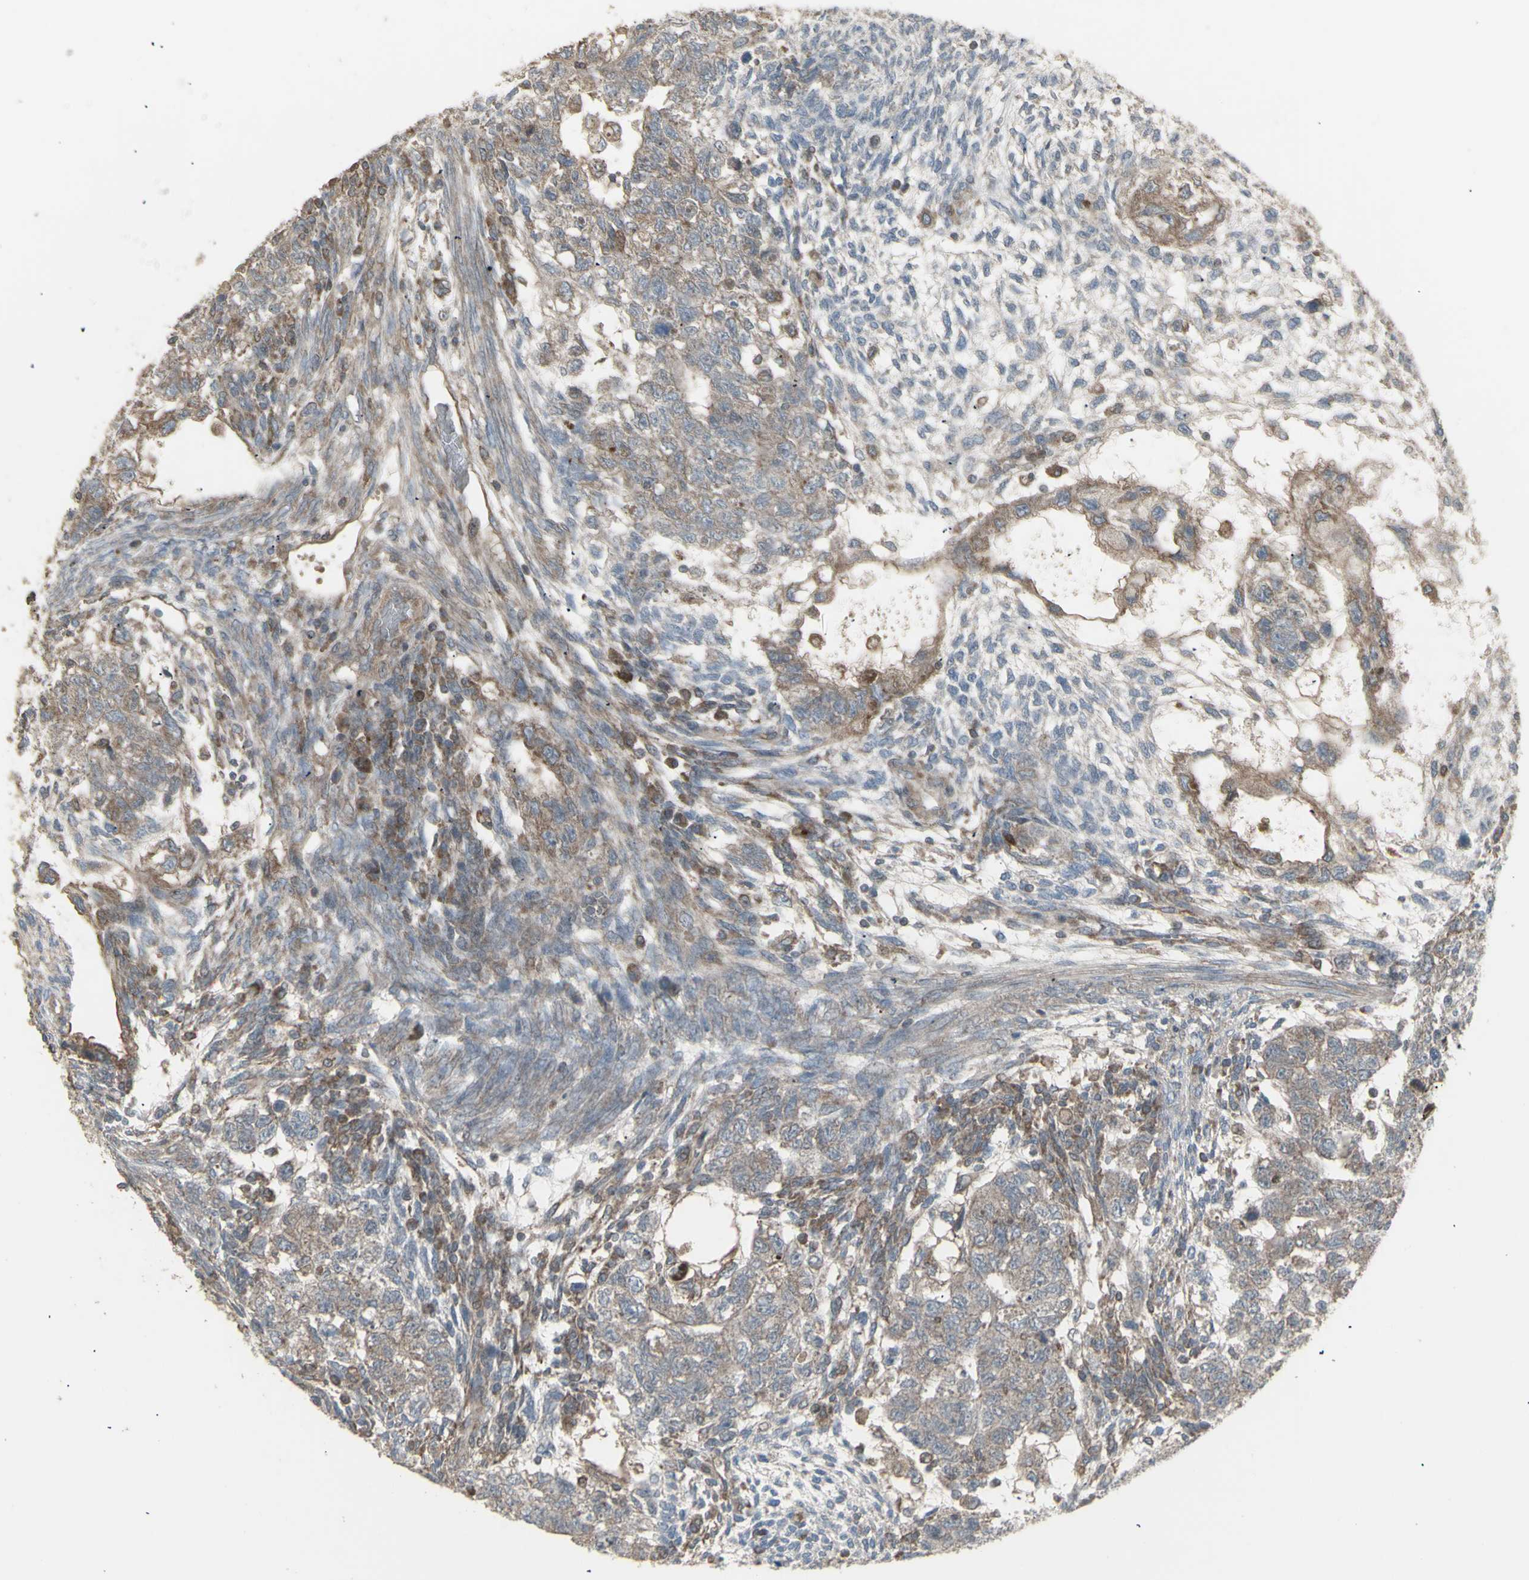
{"staining": {"intensity": "moderate", "quantity": ">75%", "location": "cytoplasmic/membranous"}, "tissue": "testis cancer", "cell_type": "Tumor cells", "image_type": "cancer", "snomed": [{"axis": "morphology", "description": "Normal tissue, NOS"}, {"axis": "morphology", "description": "Carcinoma, Embryonal, NOS"}, {"axis": "topography", "description": "Testis"}], "caption": "Approximately >75% of tumor cells in human testis cancer demonstrate moderate cytoplasmic/membranous protein positivity as visualized by brown immunohistochemical staining.", "gene": "RNASEL", "patient": {"sex": "male", "age": 36}}